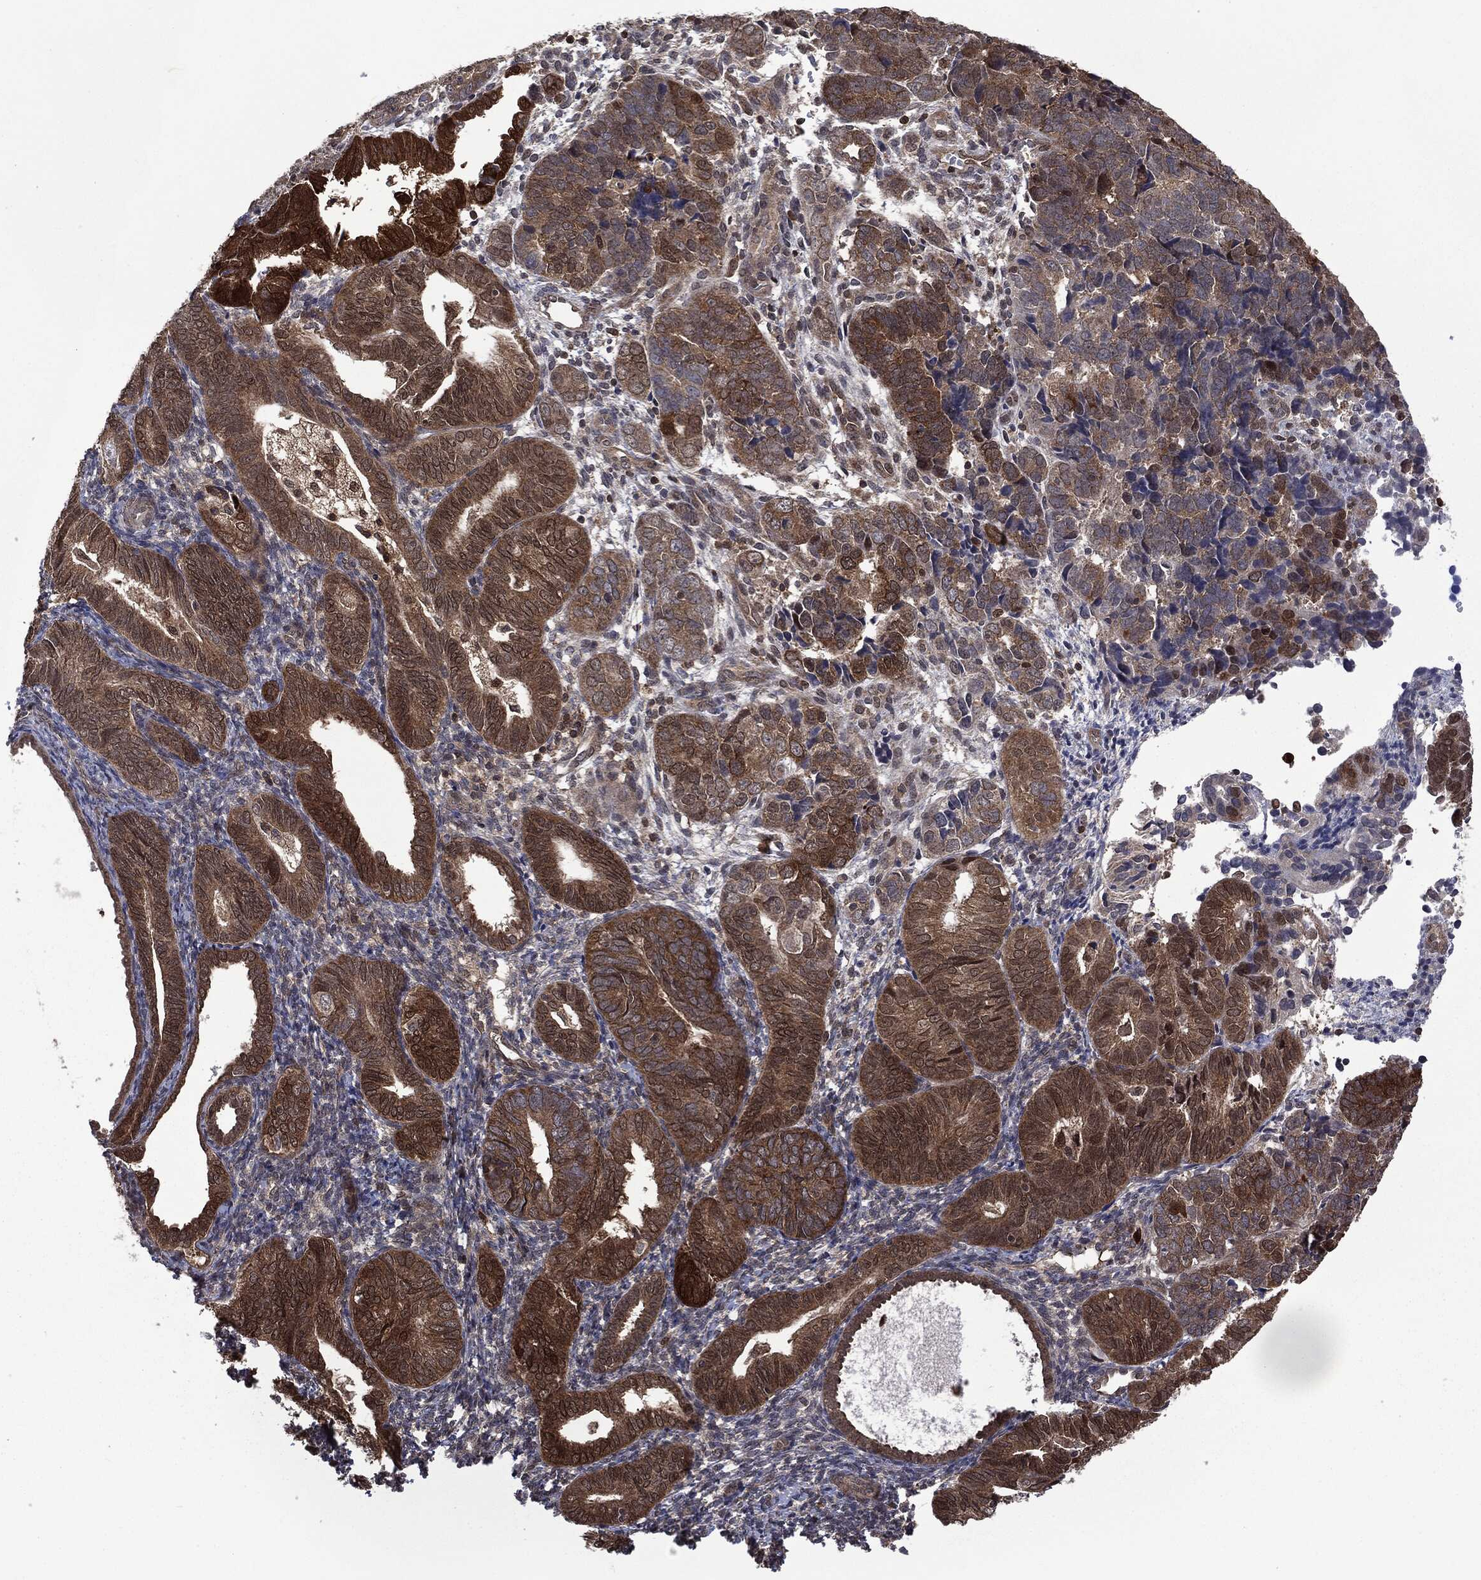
{"staining": {"intensity": "strong", "quantity": ">75%", "location": "cytoplasmic/membranous"}, "tissue": "endometrial cancer", "cell_type": "Tumor cells", "image_type": "cancer", "snomed": [{"axis": "morphology", "description": "Adenocarcinoma, NOS"}, {"axis": "topography", "description": "Endometrium"}], "caption": "Endometrial cancer stained for a protein shows strong cytoplasmic/membranous positivity in tumor cells.", "gene": "GPI", "patient": {"sex": "female", "age": 82}}